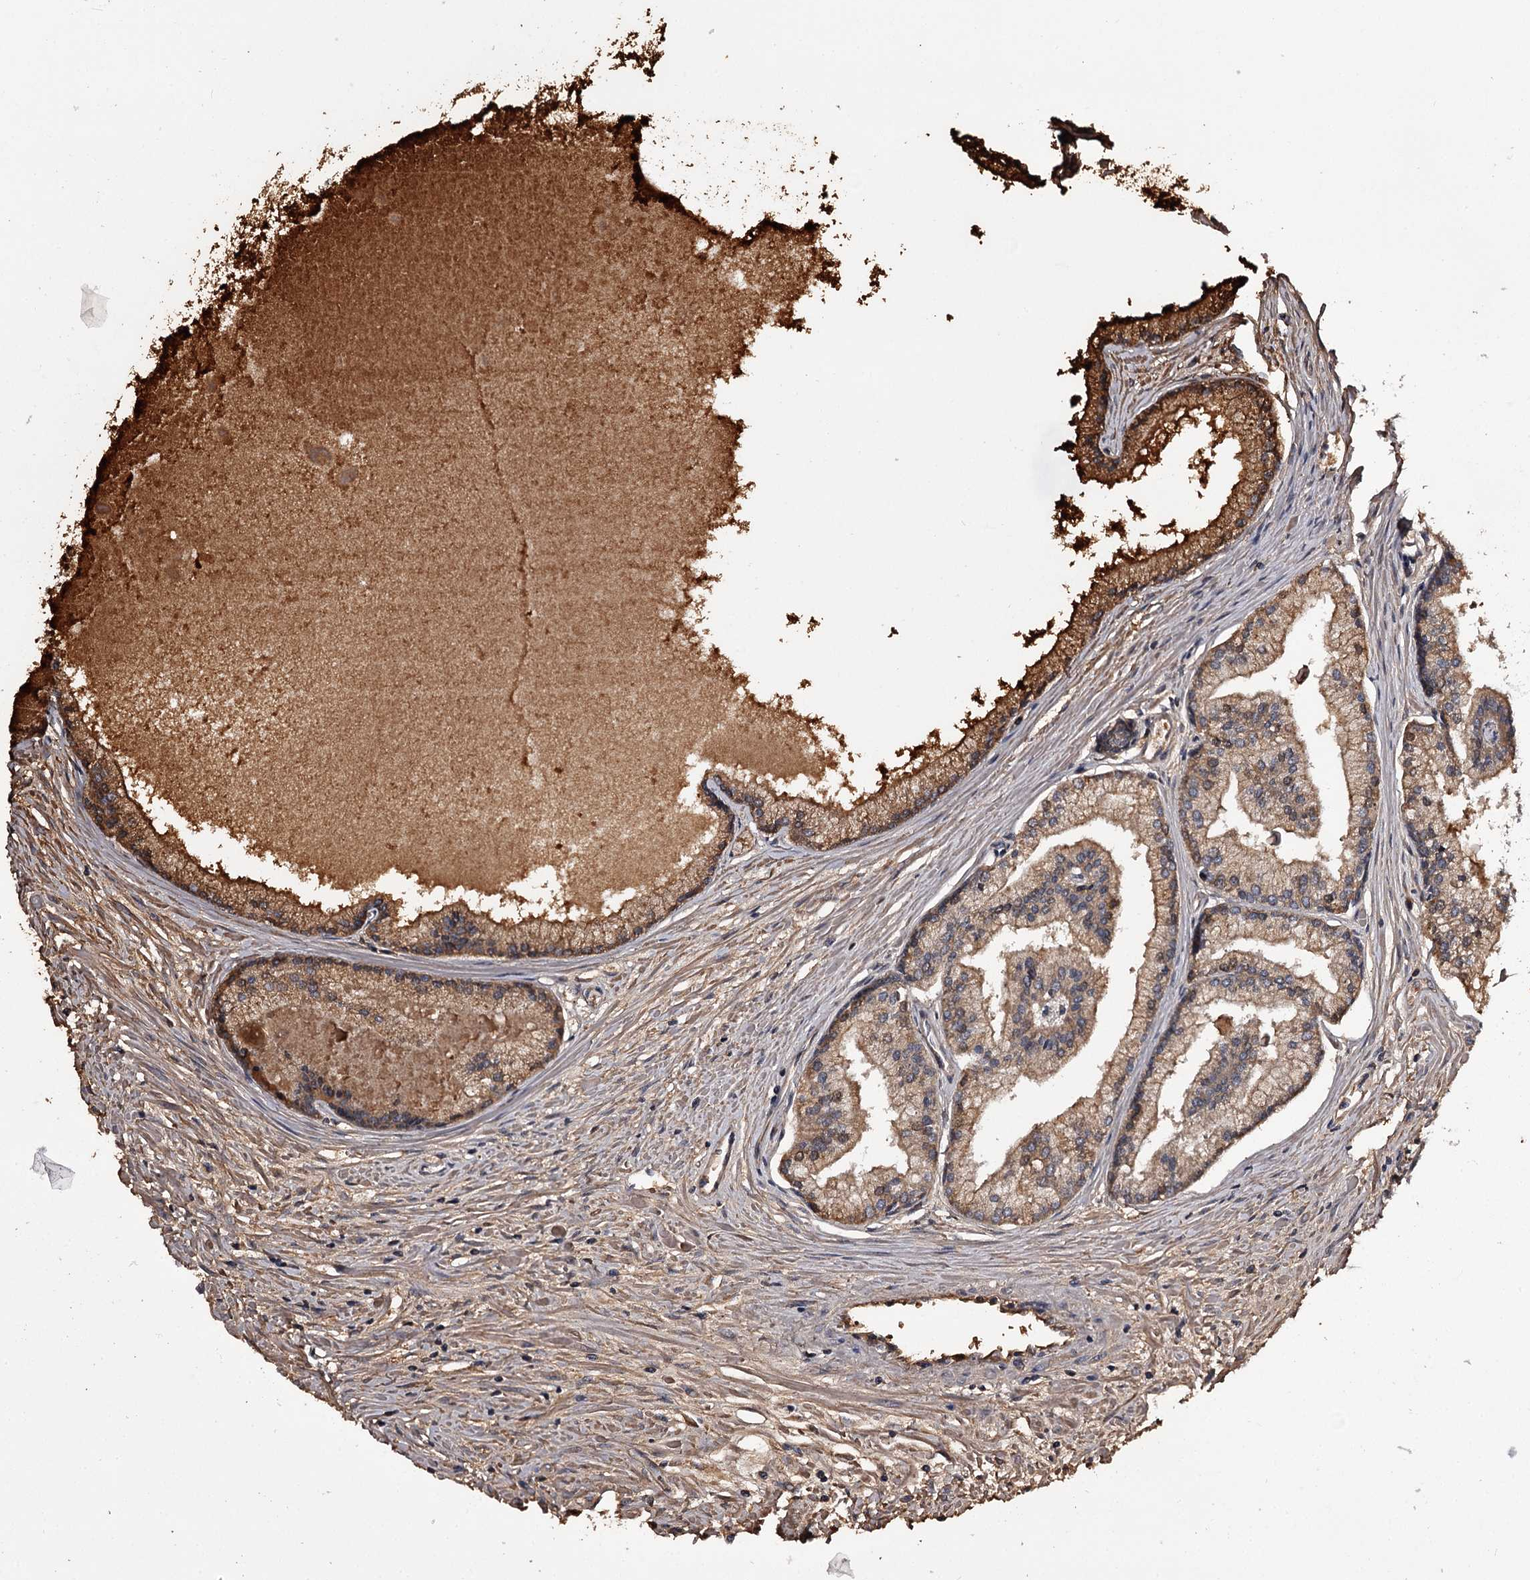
{"staining": {"intensity": "moderate", "quantity": ">75%", "location": "cytoplasmic/membranous"}, "tissue": "prostate cancer", "cell_type": "Tumor cells", "image_type": "cancer", "snomed": [{"axis": "morphology", "description": "Adenocarcinoma, High grade"}, {"axis": "topography", "description": "Prostate"}], "caption": "Protein expression analysis of prostate cancer demonstrates moderate cytoplasmic/membranous positivity in about >75% of tumor cells.", "gene": "CWF19L2", "patient": {"sex": "male", "age": 68}}